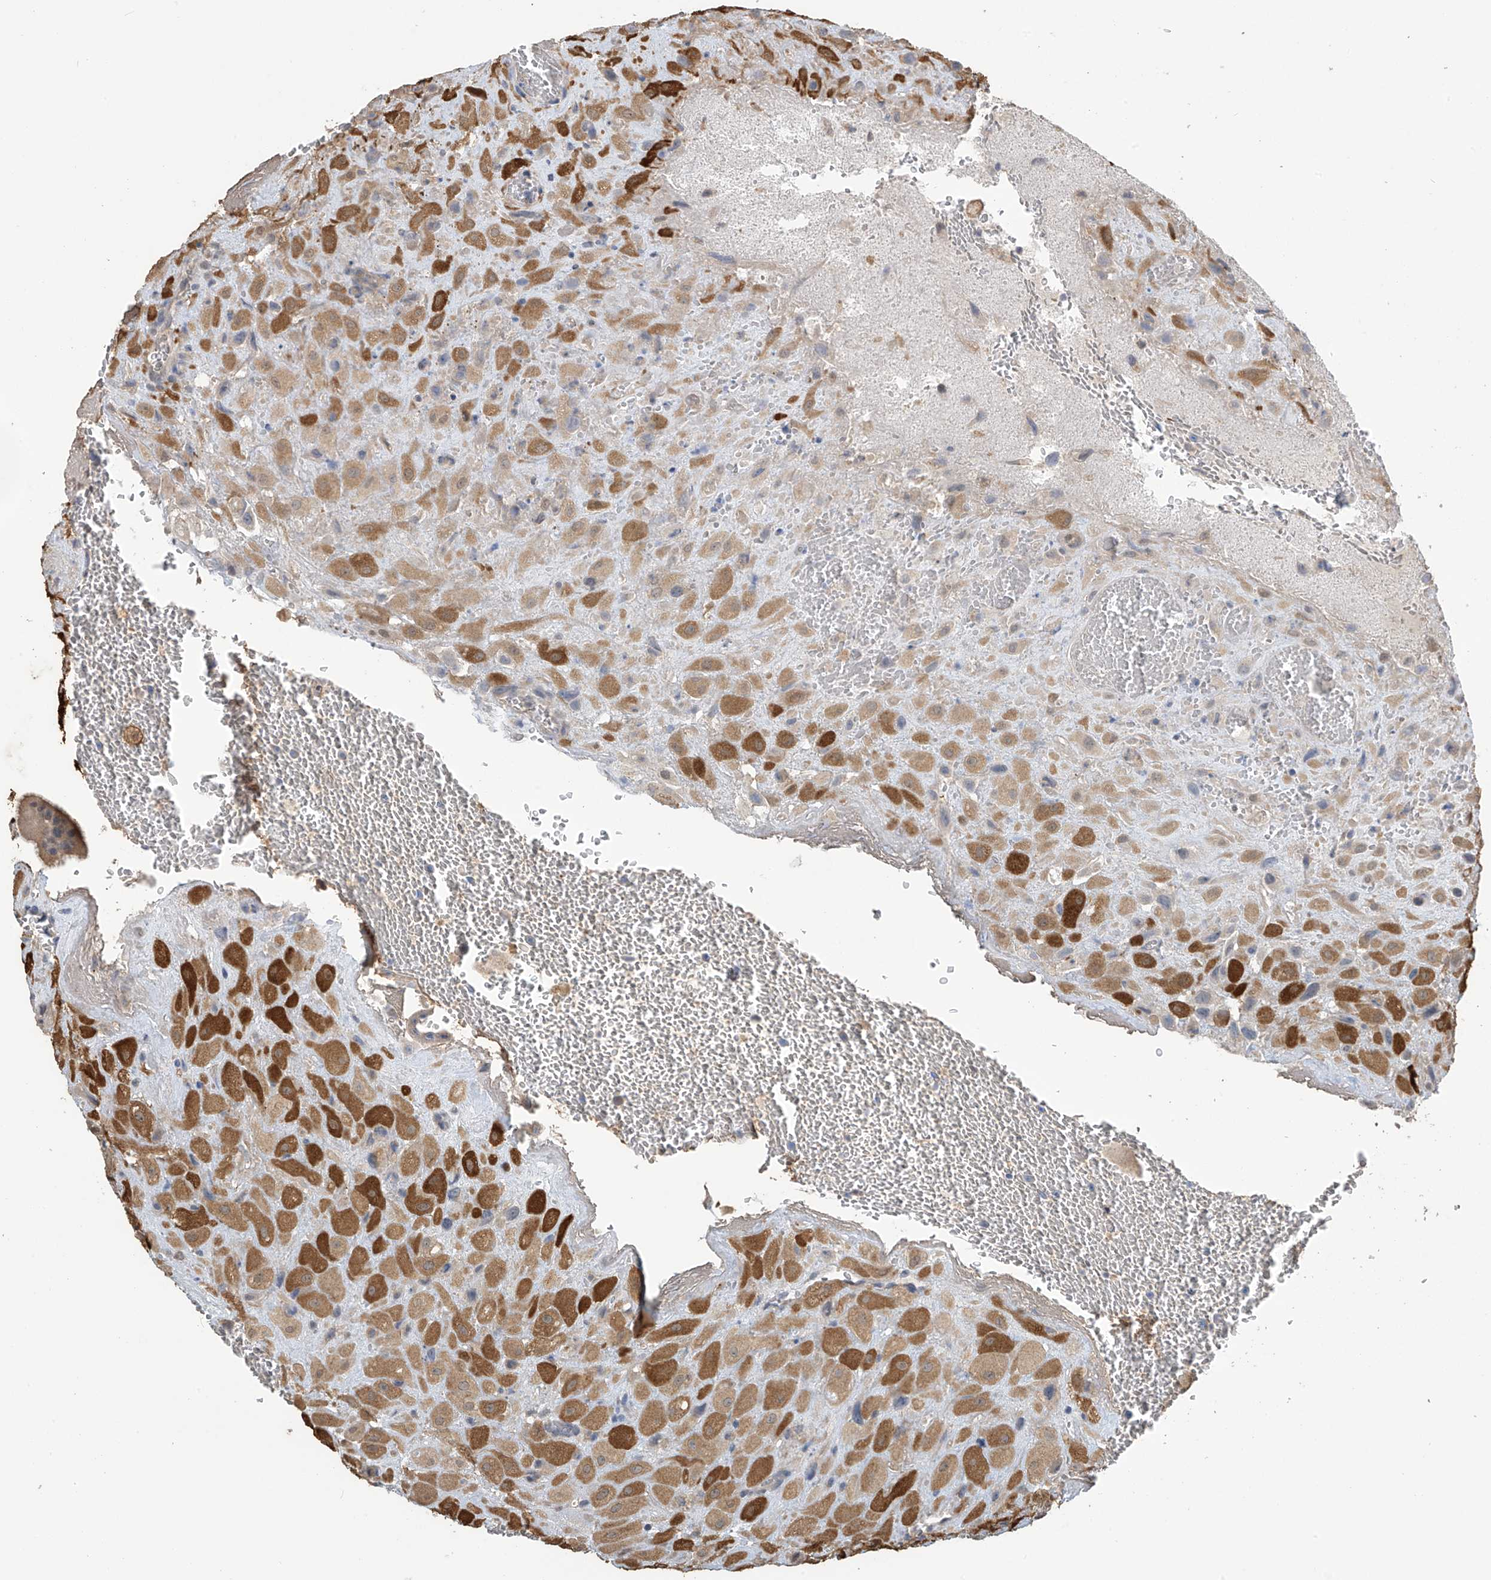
{"staining": {"intensity": "strong", "quantity": ">75%", "location": "cytoplasmic/membranous,nuclear"}, "tissue": "placenta", "cell_type": "Decidual cells", "image_type": "normal", "snomed": [{"axis": "morphology", "description": "Normal tissue, NOS"}, {"axis": "topography", "description": "Placenta"}], "caption": "Placenta stained with immunohistochemistry (IHC) reveals strong cytoplasmic/membranous,nuclear expression in about >75% of decidual cells.", "gene": "SLFN14", "patient": {"sex": "female", "age": 35}}